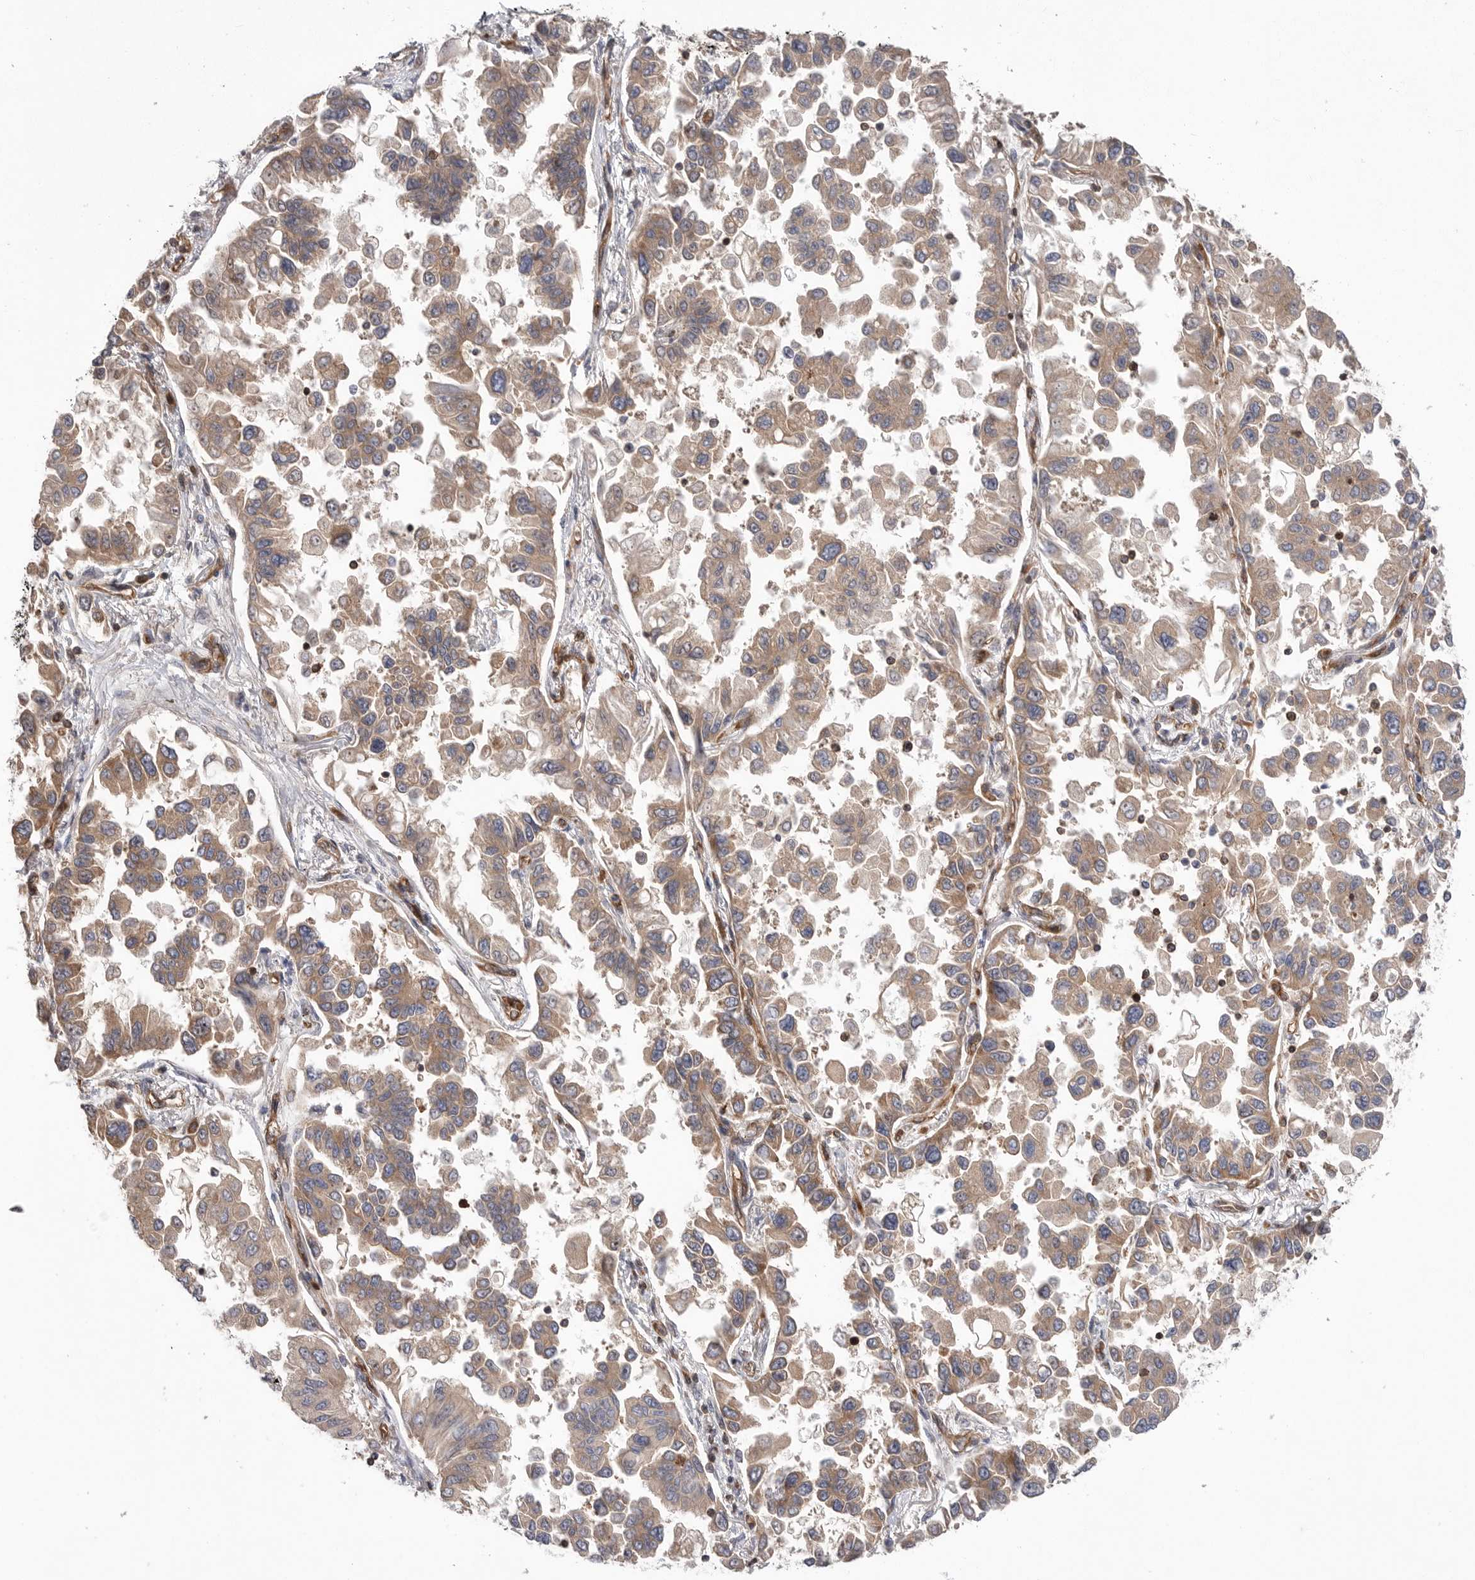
{"staining": {"intensity": "weak", "quantity": ">75%", "location": "cytoplasmic/membranous"}, "tissue": "lung cancer", "cell_type": "Tumor cells", "image_type": "cancer", "snomed": [{"axis": "morphology", "description": "Adenocarcinoma, NOS"}, {"axis": "topography", "description": "Lung"}], "caption": "DAB (3,3'-diaminobenzidine) immunohistochemical staining of human lung cancer (adenocarcinoma) reveals weak cytoplasmic/membranous protein expression in about >75% of tumor cells.", "gene": "PRKCH", "patient": {"sex": "female", "age": 67}}